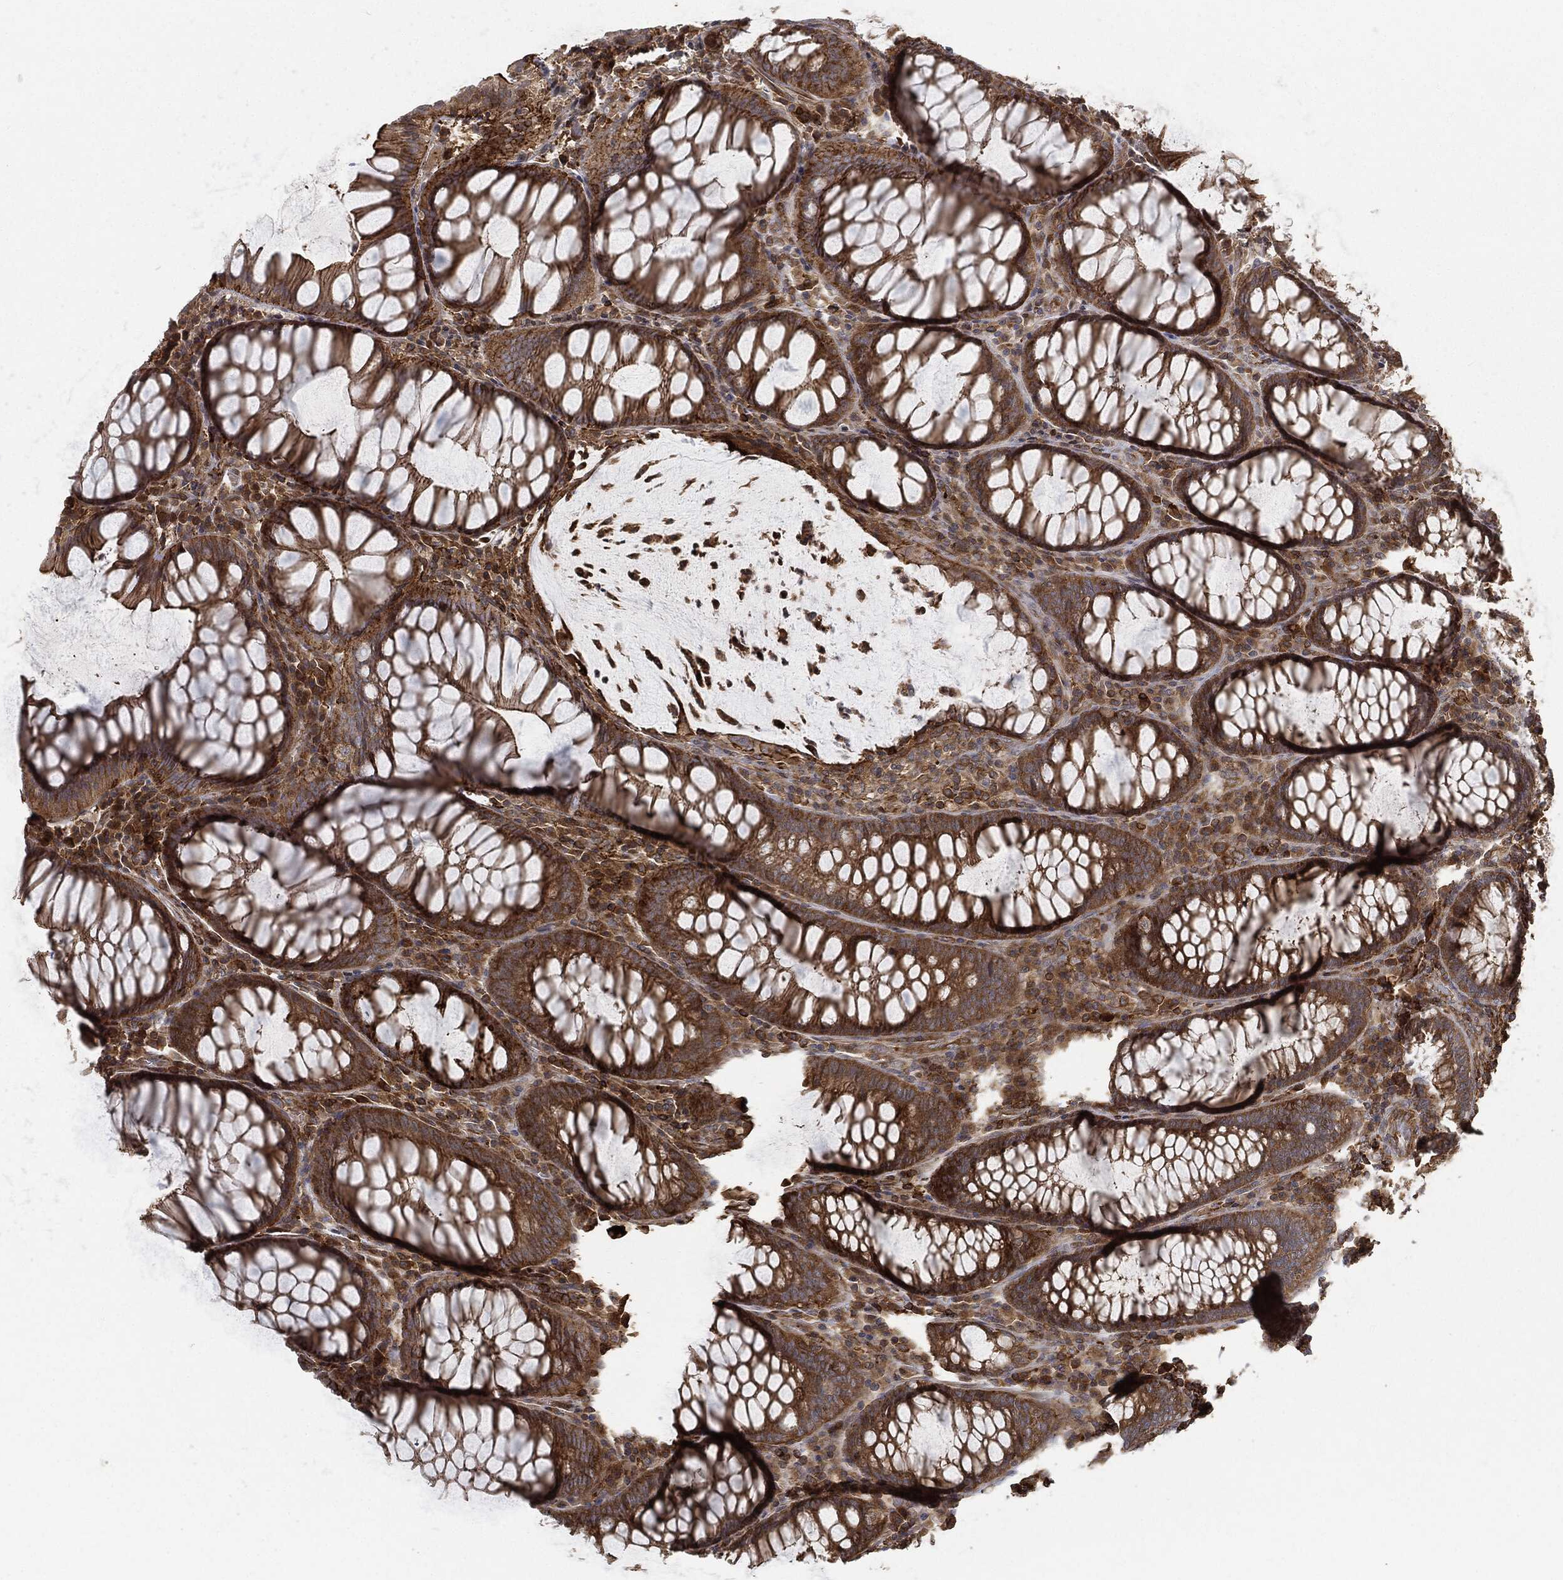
{"staining": {"intensity": "strong", "quantity": ">75%", "location": "cytoplasmic/membranous"}, "tissue": "colorectal cancer", "cell_type": "Tumor cells", "image_type": "cancer", "snomed": [{"axis": "morphology", "description": "Normal tissue, NOS"}, {"axis": "morphology", "description": "Adenocarcinoma, NOS"}, {"axis": "topography", "description": "Rectum"}, {"axis": "topography", "description": "Peripheral nerve tissue"}], "caption": "Immunohistochemical staining of colorectal adenocarcinoma displays strong cytoplasmic/membranous protein positivity in approximately >75% of tumor cells.", "gene": "TPT1", "patient": {"sex": "male", "age": 92}}